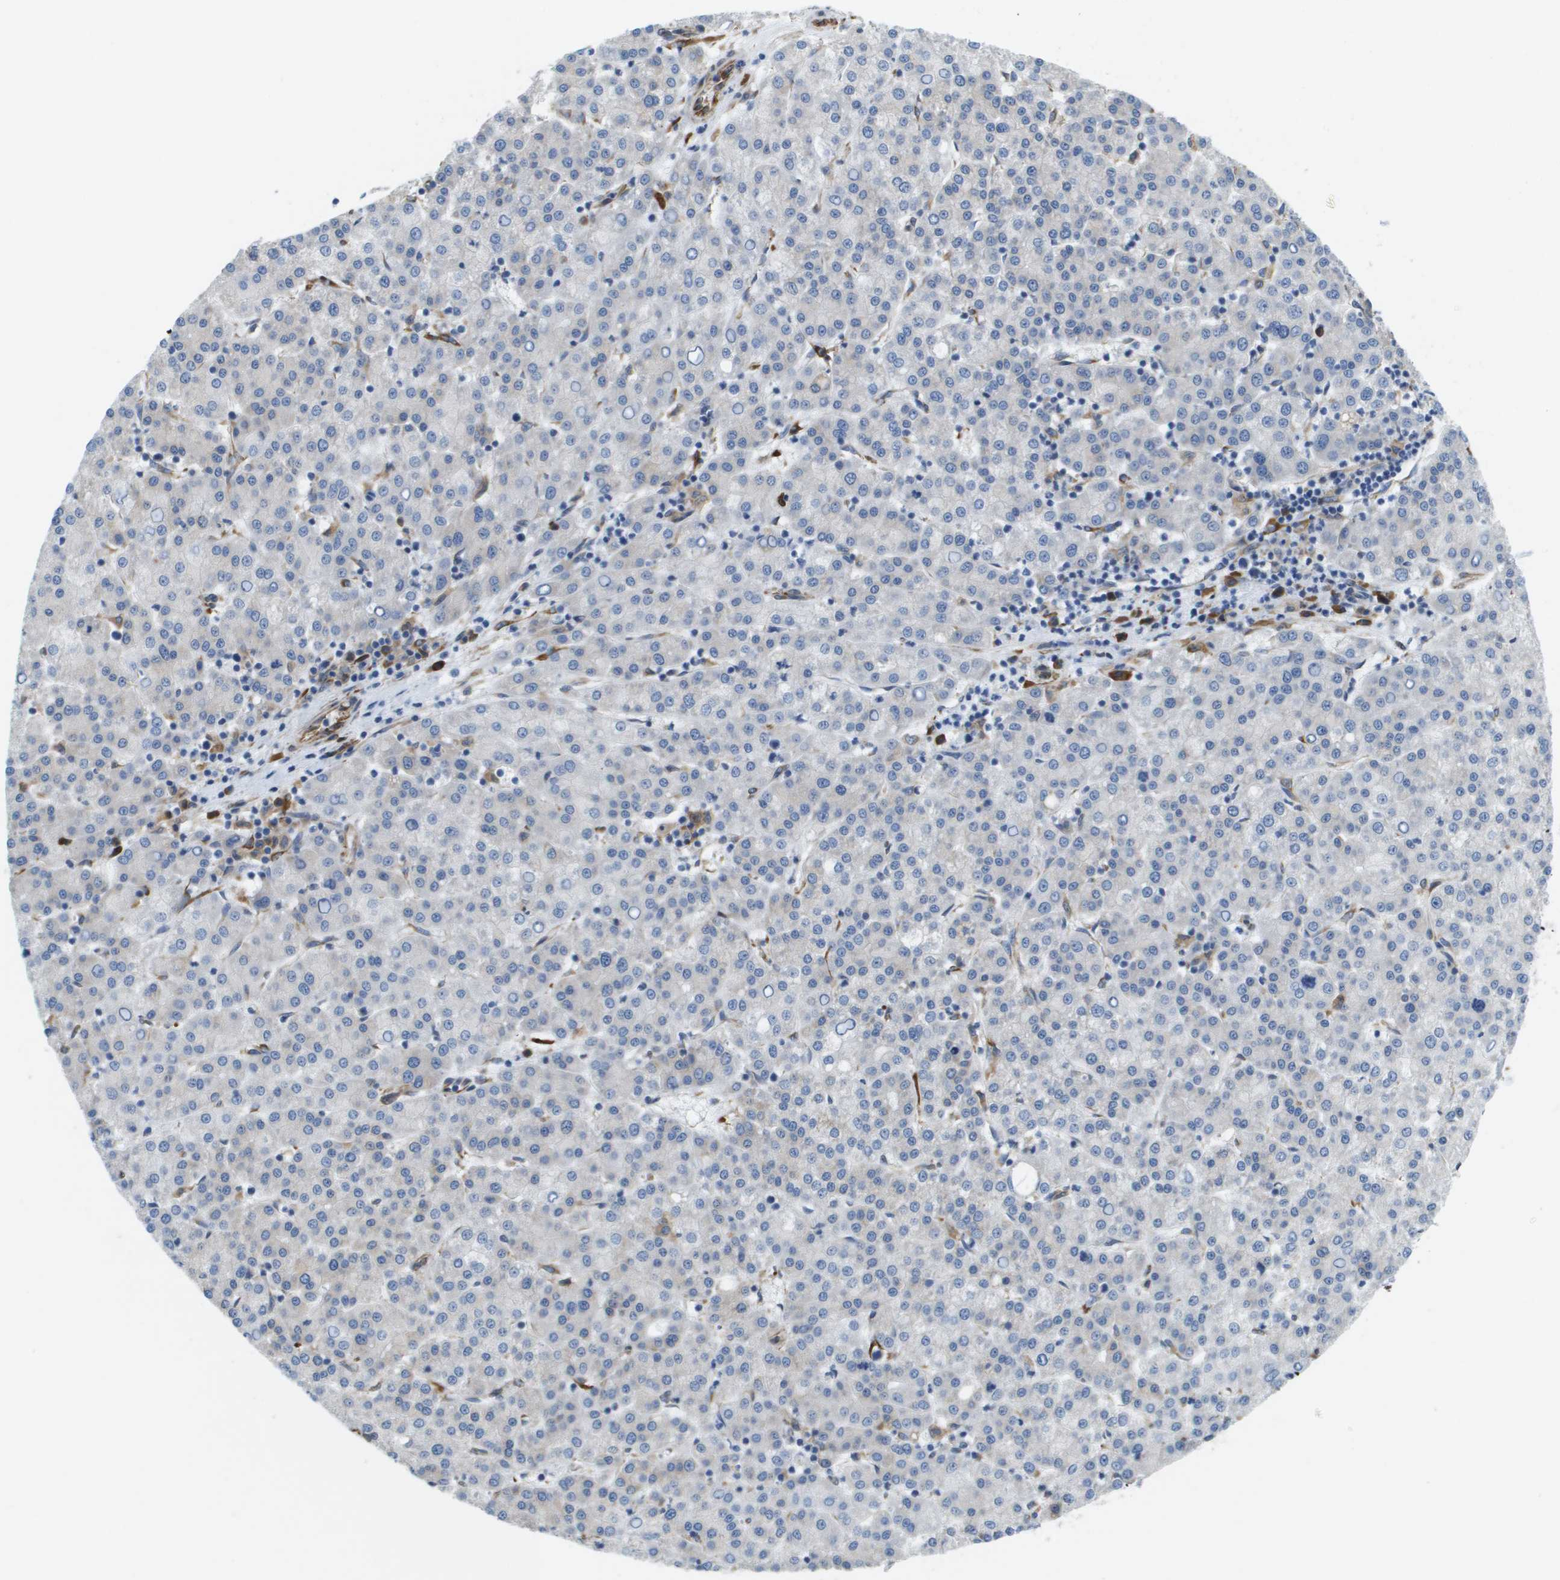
{"staining": {"intensity": "negative", "quantity": "none", "location": "none"}, "tissue": "liver cancer", "cell_type": "Tumor cells", "image_type": "cancer", "snomed": [{"axis": "morphology", "description": "Carcinoma, Hepatocellular, NOS"}, {"axis": "topography", "description": "Liver"}], "caption": "Immunohistochemistry micrograph of hepatocellular carcinoma (liver) stained for a protein (brown), which displays no staining in tumor cells. Nuclei are stained in blue.", "gene": "ST3GAL2", "patient": {"sex": "female", "age": 58}}